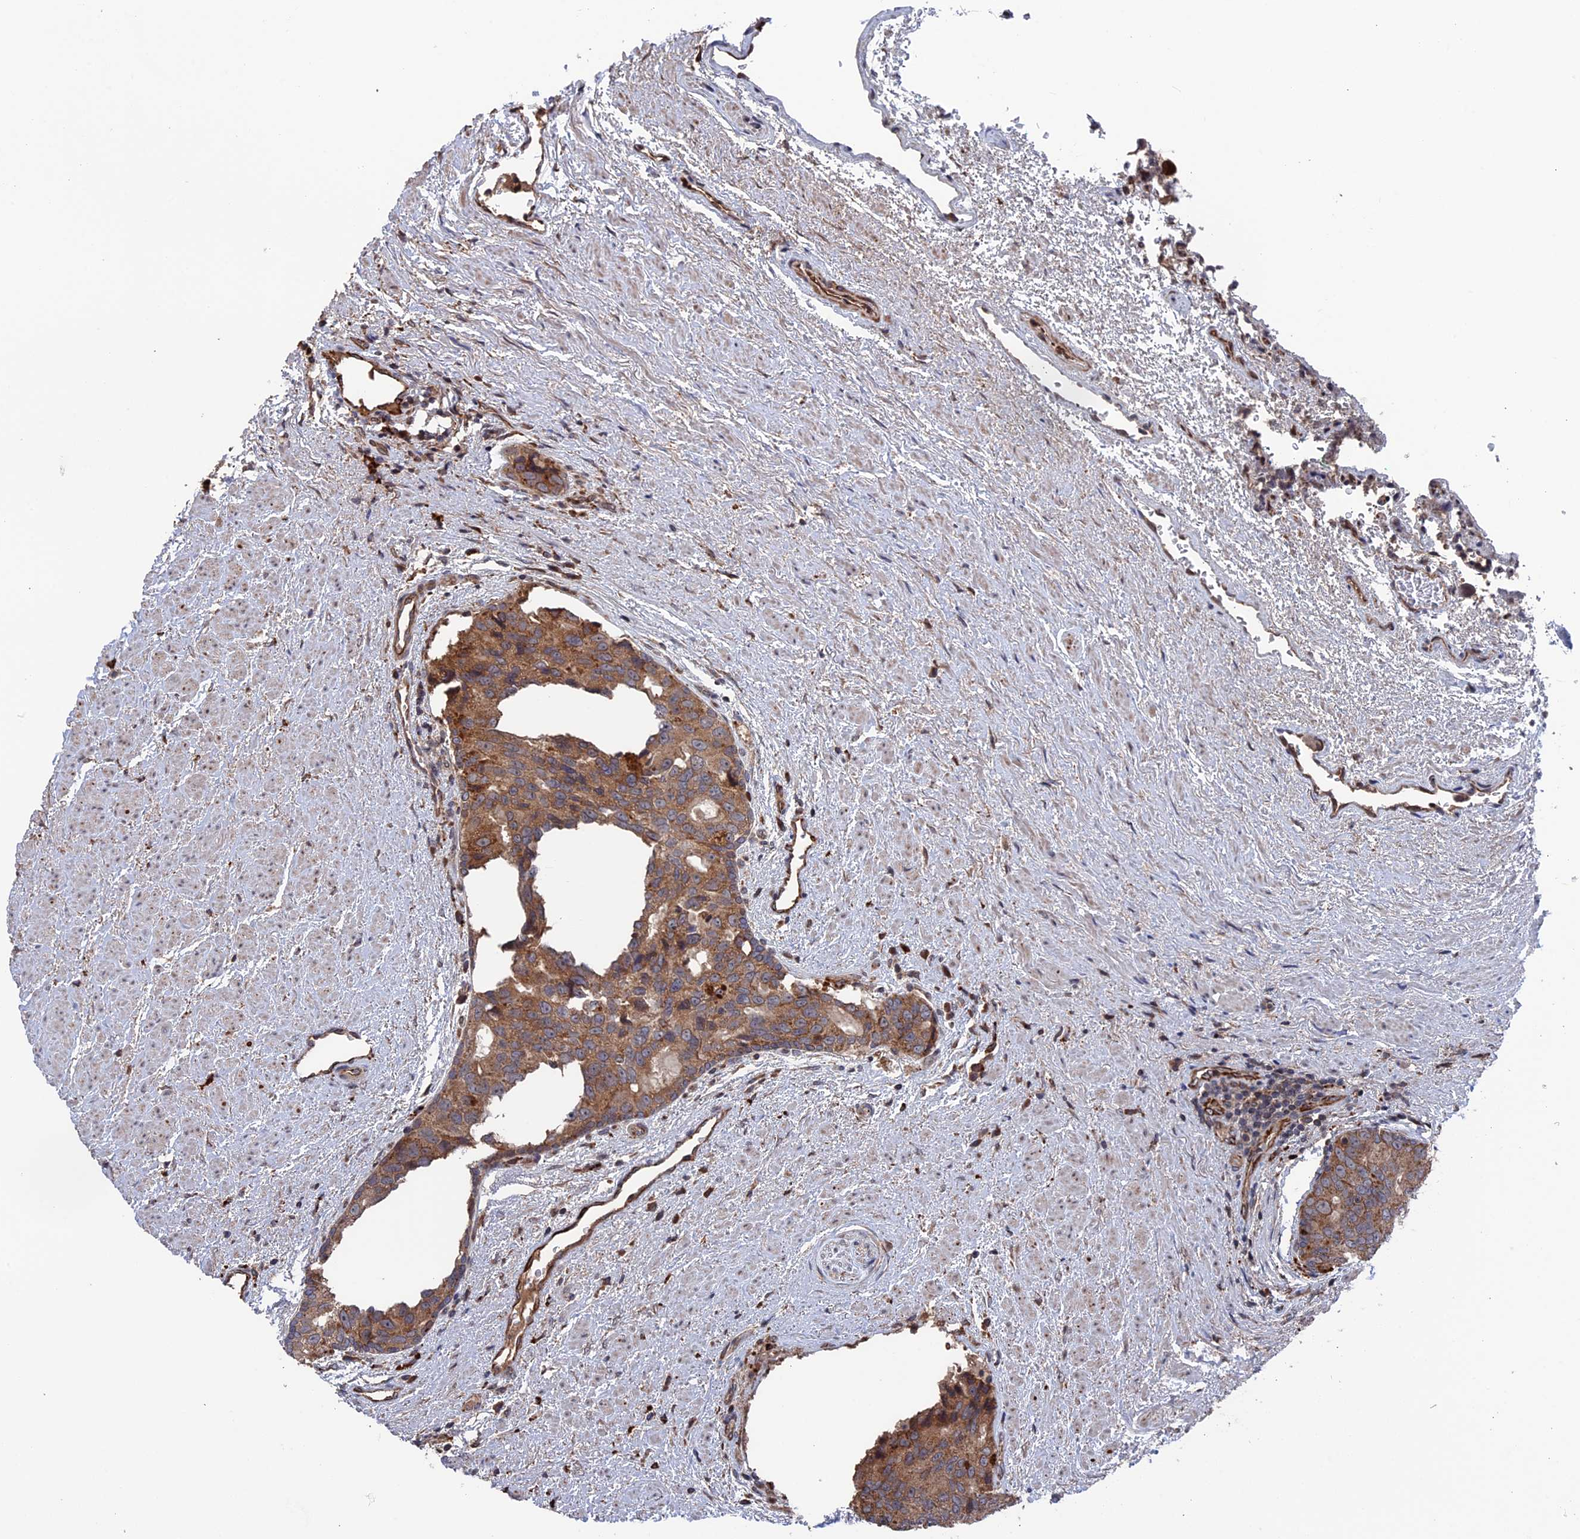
{"staining": {"intensity": "moderate", "quantity": ">75%", "location": "cytoplasmic/membranous"}, "tissue": "prostate cancer", "cell_type": "Tumor cells", "image_type": "cancer", "snomed": [{"axis": "morphology", "description": "Adenocarcinoma, High grade"}, {"axis": "topography", "description": "Prostate"}], "caption": "Immunohistochemical staining of human prostate cancer (adenocarcinoma (high-grade)) reveals medium levels of moderate cytoplasmic/membranous expression in about >75% of tumor cells. Using DAB (brown) and hematoxylin (blue) stains, captured at high magnification using brightfield microscopy.", "gene": "PLA2G15", "patient": {"sex": "male", "age": 70}}